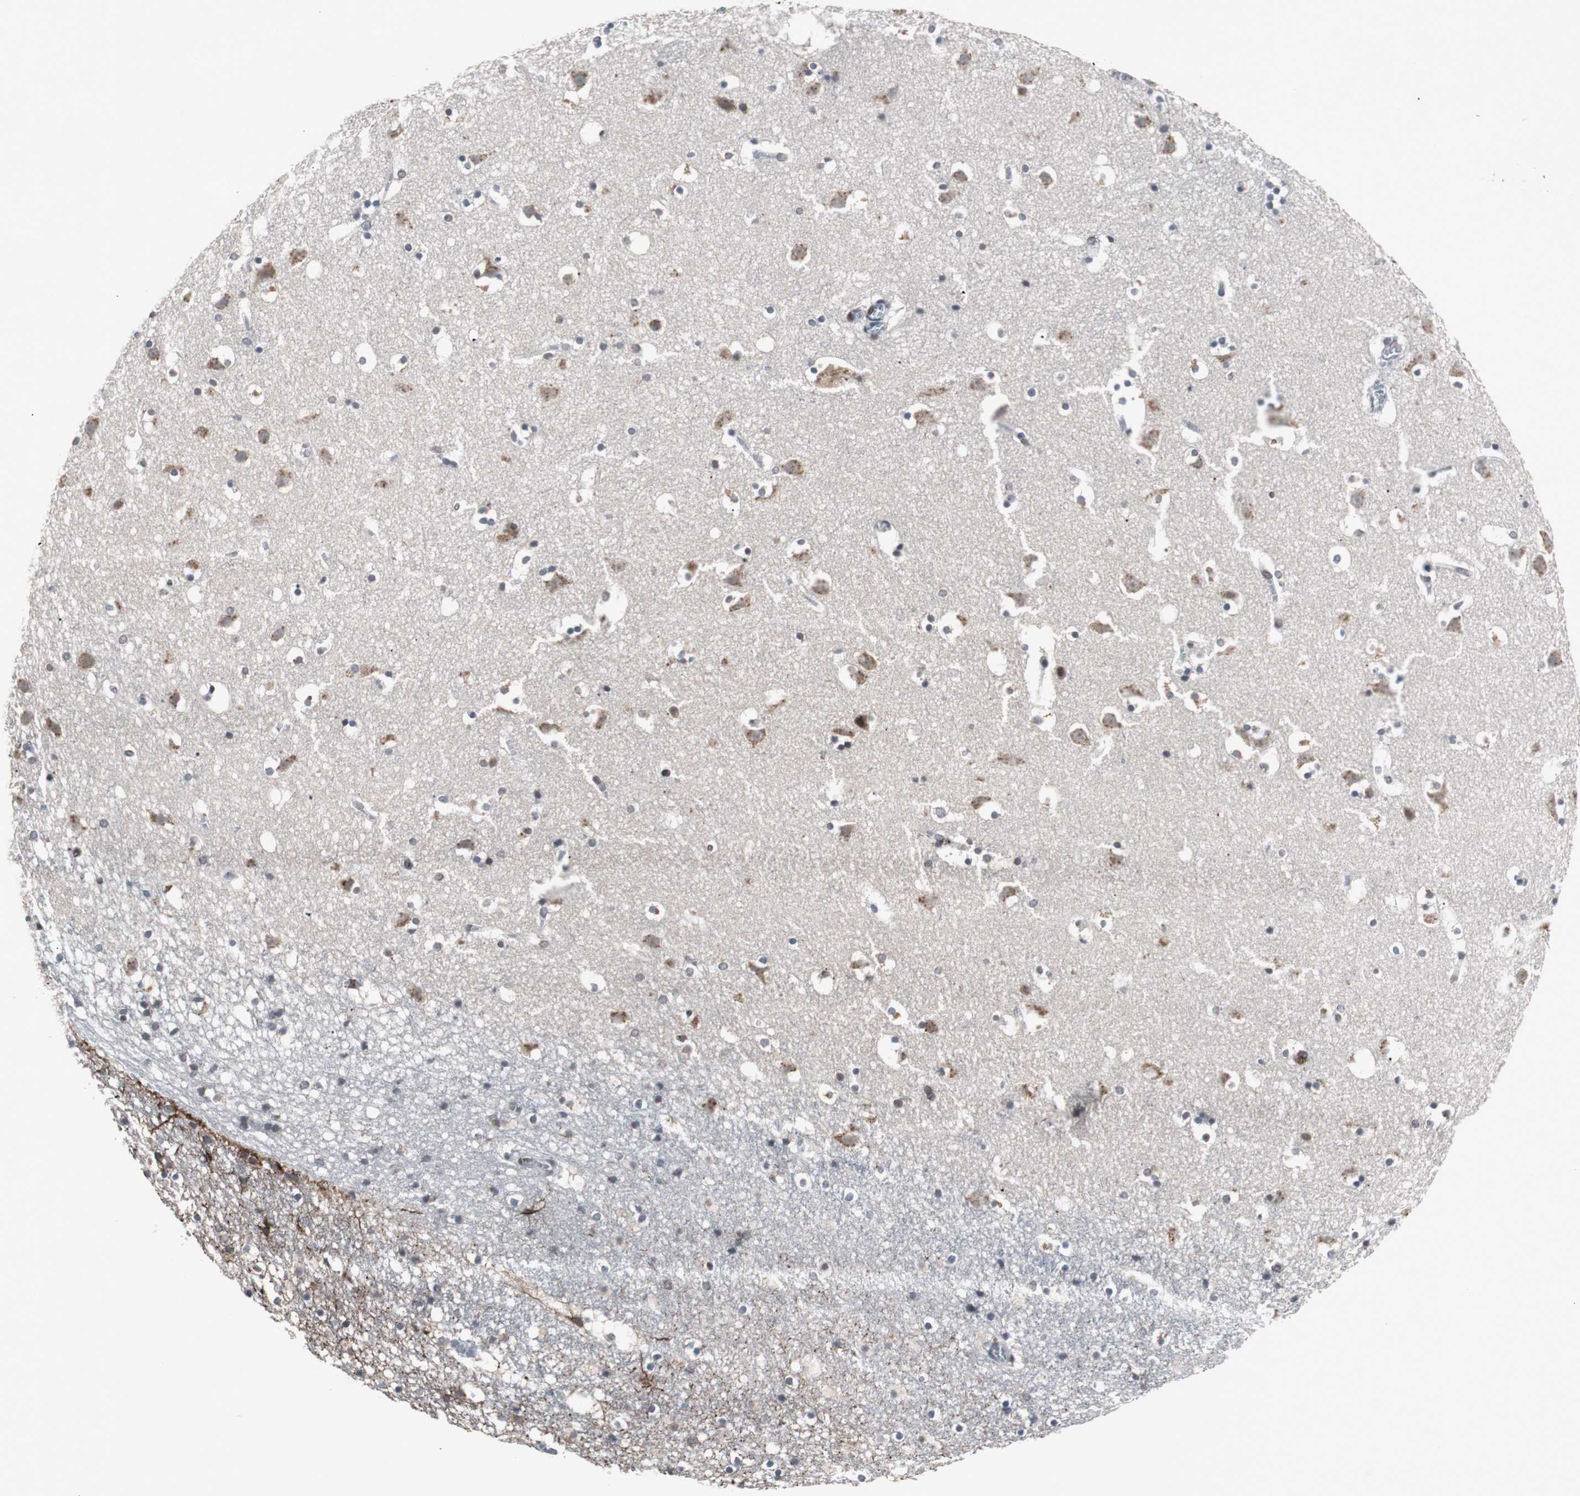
{"staining": {"intensity": "moderate", "quantity": "25%-75%", "location": "cytoplasmic/membranous"}, "tissue": "caudate", "cell_type": "Glial cells", "image_type": "normal", "snomed": [{"axis": "morphology", "description": "Normal tissue, NOS"}, {"axis": "topography", "description": "Lateral ventricle wall"}], "caption": "A high-resolution histopathology image shows immunohistochemistry staining of benign caudate, which shows moderate cytoplasmic/membranous positivity in about 25%-75% of glial cells.", "gene": "ZNF396", "patient": {"sex": "male", "age": 45}}